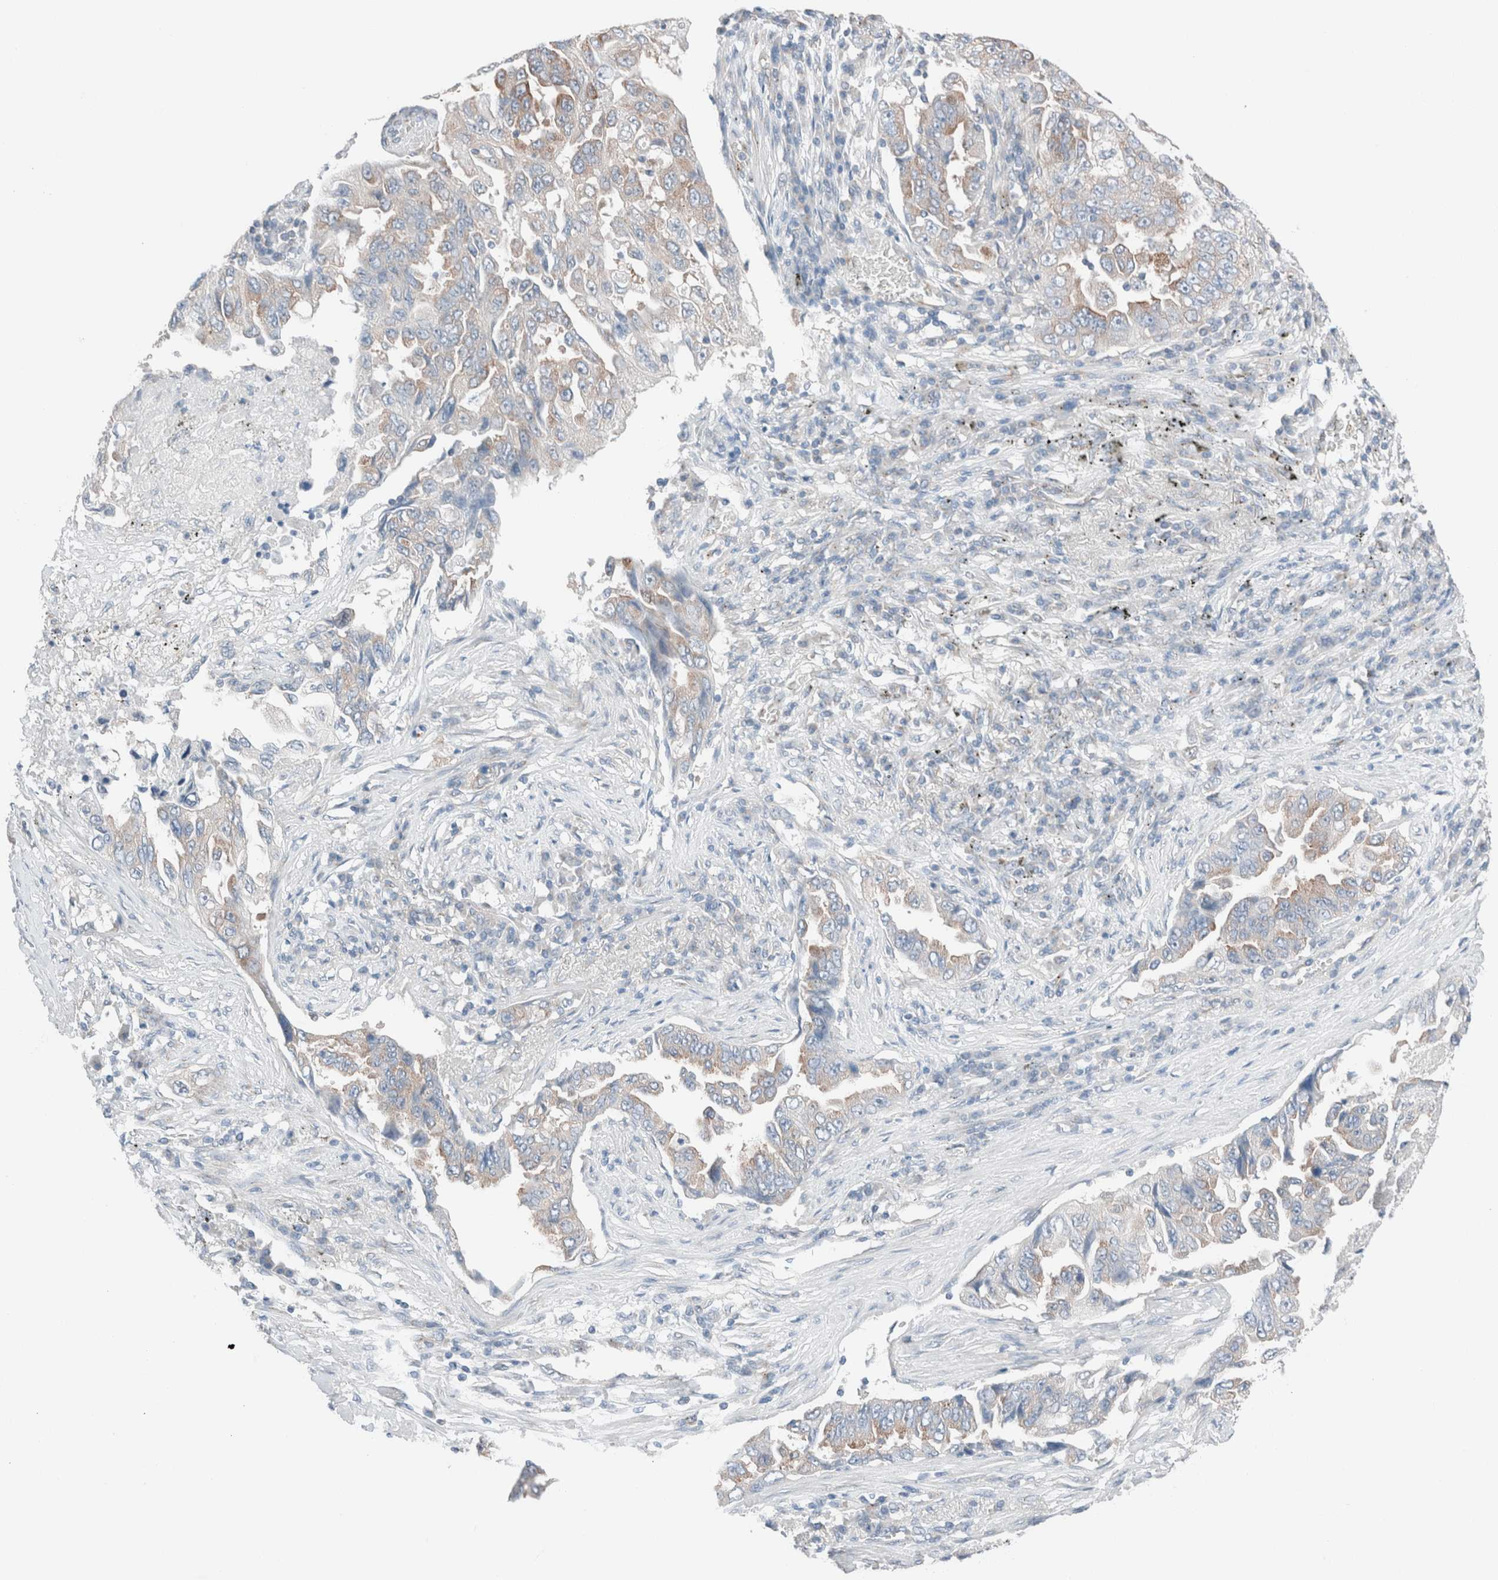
{"staining": {"intensity": "weak", "quantity": "25%-75%", "location": "cytoplasmic/membranous"}, "tissue": "lung cancer", "cell_type": "Tumor cells", "image_type": "cancer", "snomed": [{"axis": "morphology", "description": "Adenocarcinoma, NOS"}, {"axis": "topography", "description": "Lung"}], "caption": "This image shows IHC staining of human lung cancer, with low weak cytoplasmic/membranous expression in approximately 25%-75% of tumor cells.", "gene": "CASC3", "patient": {"sex": "female", "age": 51}}